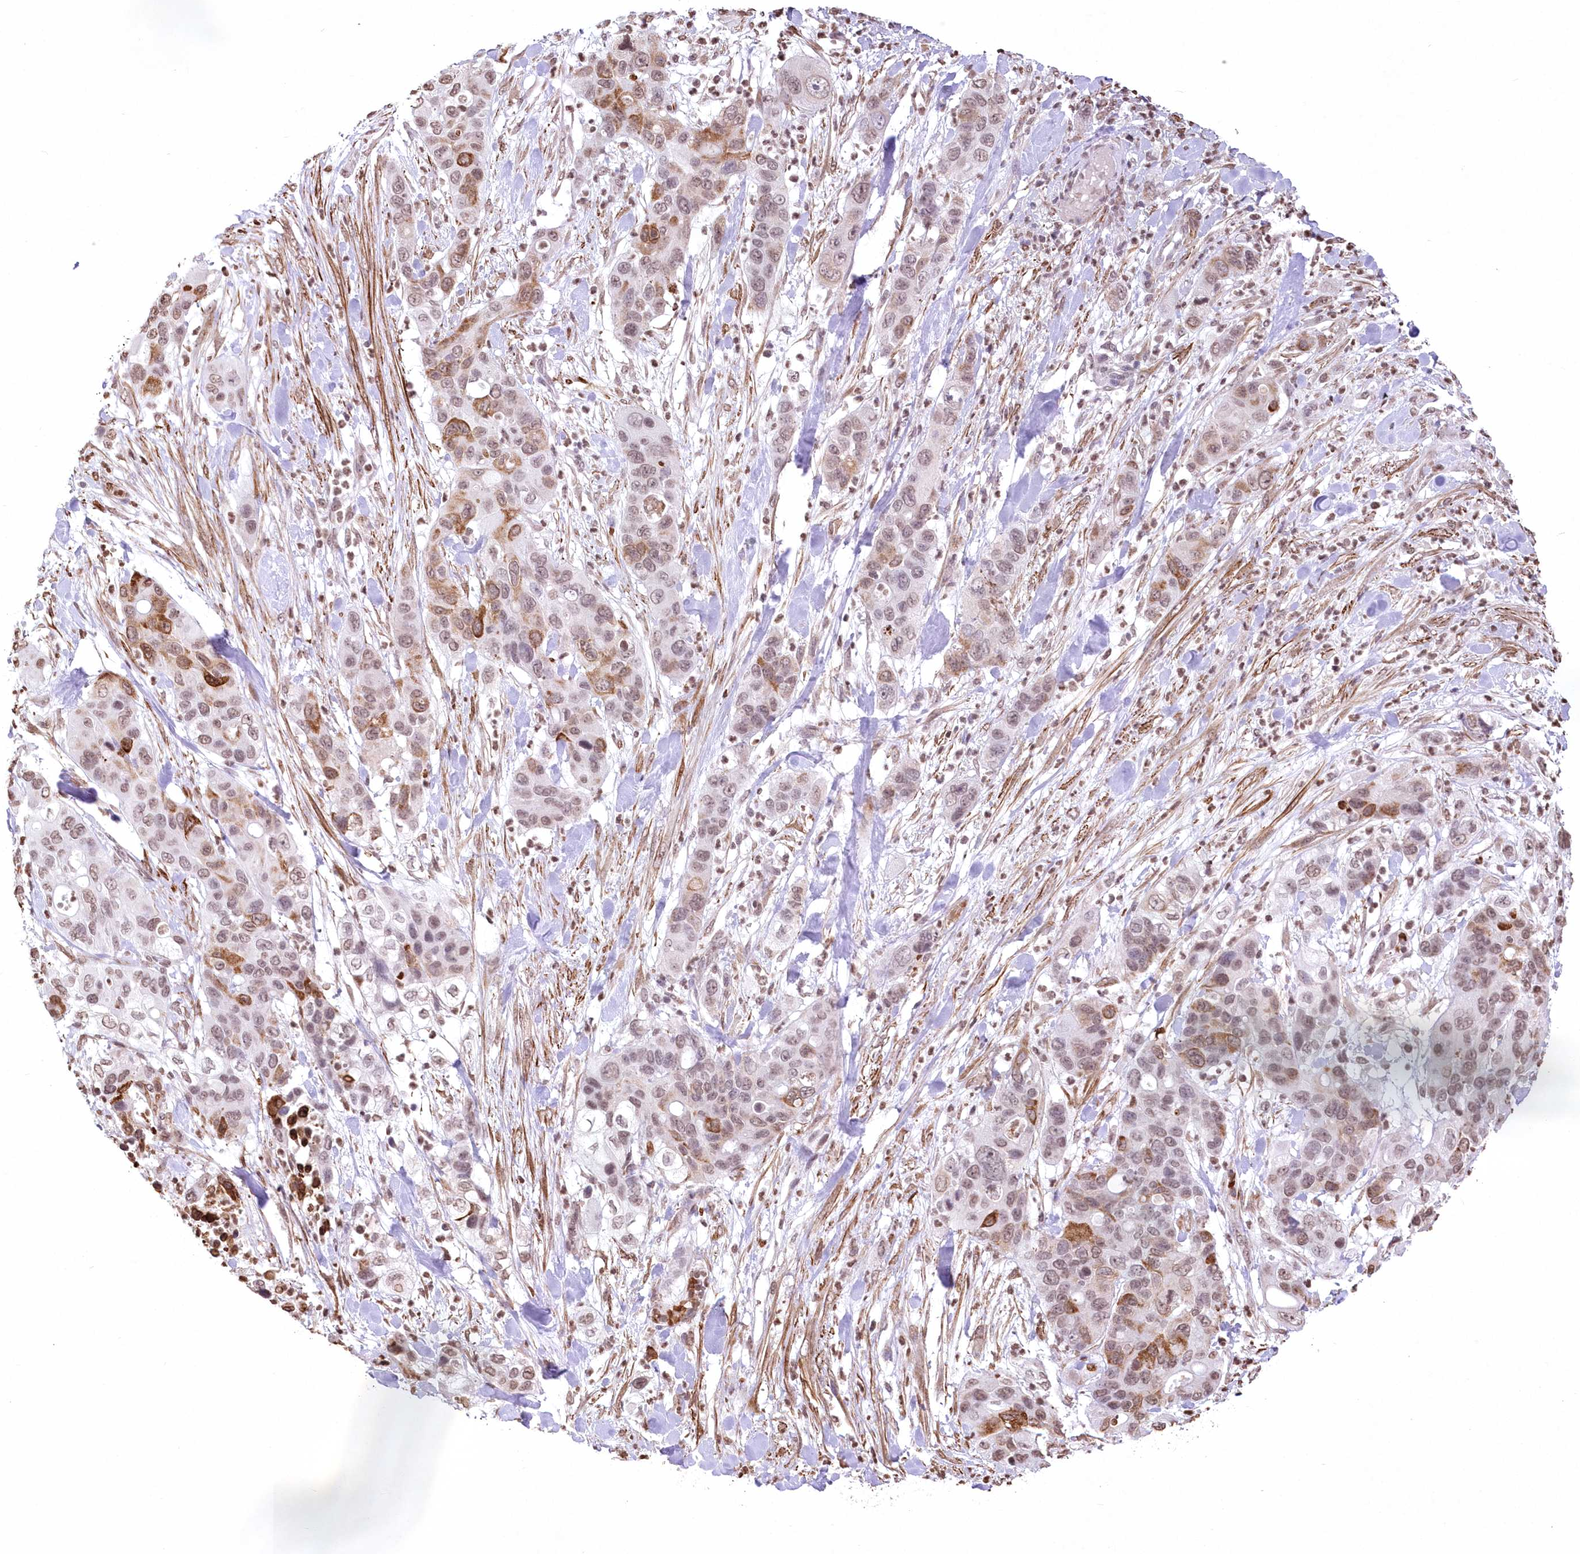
{"staining": {"intensity": "moderate", "quantity": "<25%", "location": "cytoplasmic/membranous,nuclear"}, "tissue": "pancreatic cancer", "cell_type": "Tumor cells", "image_type": "cancer", "snomed": [{"axis": "morphology", "description": "Adenocarcinoma, NOS"}, {"axis": "topography", "description": "Pancreas"}], "caption": "Moderate cytoplasmic/membranous and nuclear expression for a protein is identified in about <25% of tumor cells of pancreatic cancer (adenocarcinoma) using immunohistochemistry (IHC).", "gene": "RBM27", "patient": {"sex": "female", "age": 71}}